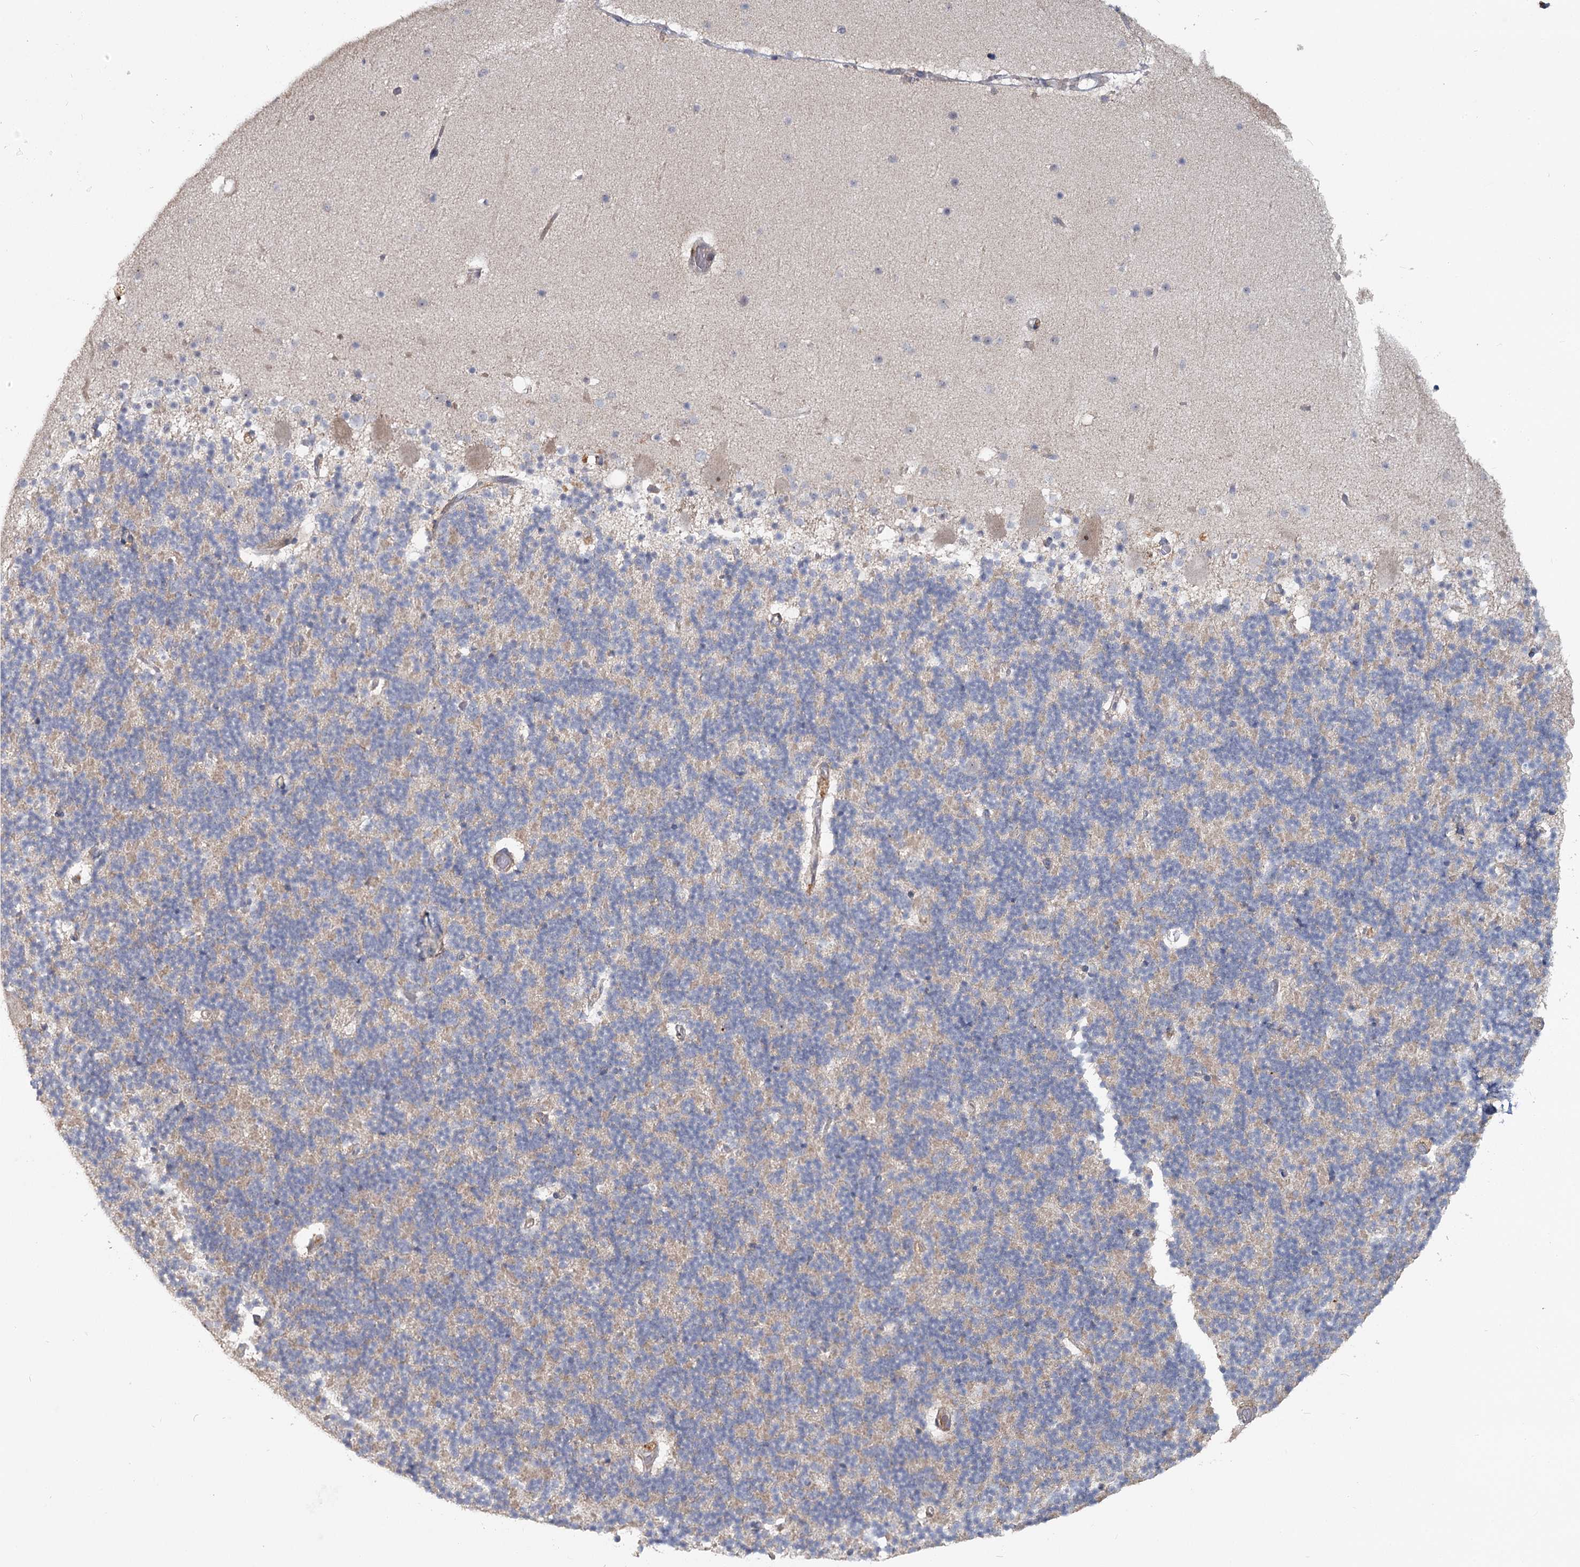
{"staining": {"intensity": "weak", "quantity": "25%-75%", "location": "cytoplasmic/membranous"}, "tissue": "cerebellum", "cell_type": "Cells in granular layer", "image_type": "normal", "snomed": [{"axis": "morphology", "description": "Normal tissue, NOS"}, {"axis": "topography", "description": "Cerebellum"}], "caption": "Immunohistochemical staining of unremarkable human cerebellum demonstrates weak cytoplasmic/membranous protein positivity in approximately 25%-75% of cells in granular layer. (IHC, brightfield microscopy, high magnification).", "gene": "ANGPTL5", "patient": {"sex": "male", "age": 57}}